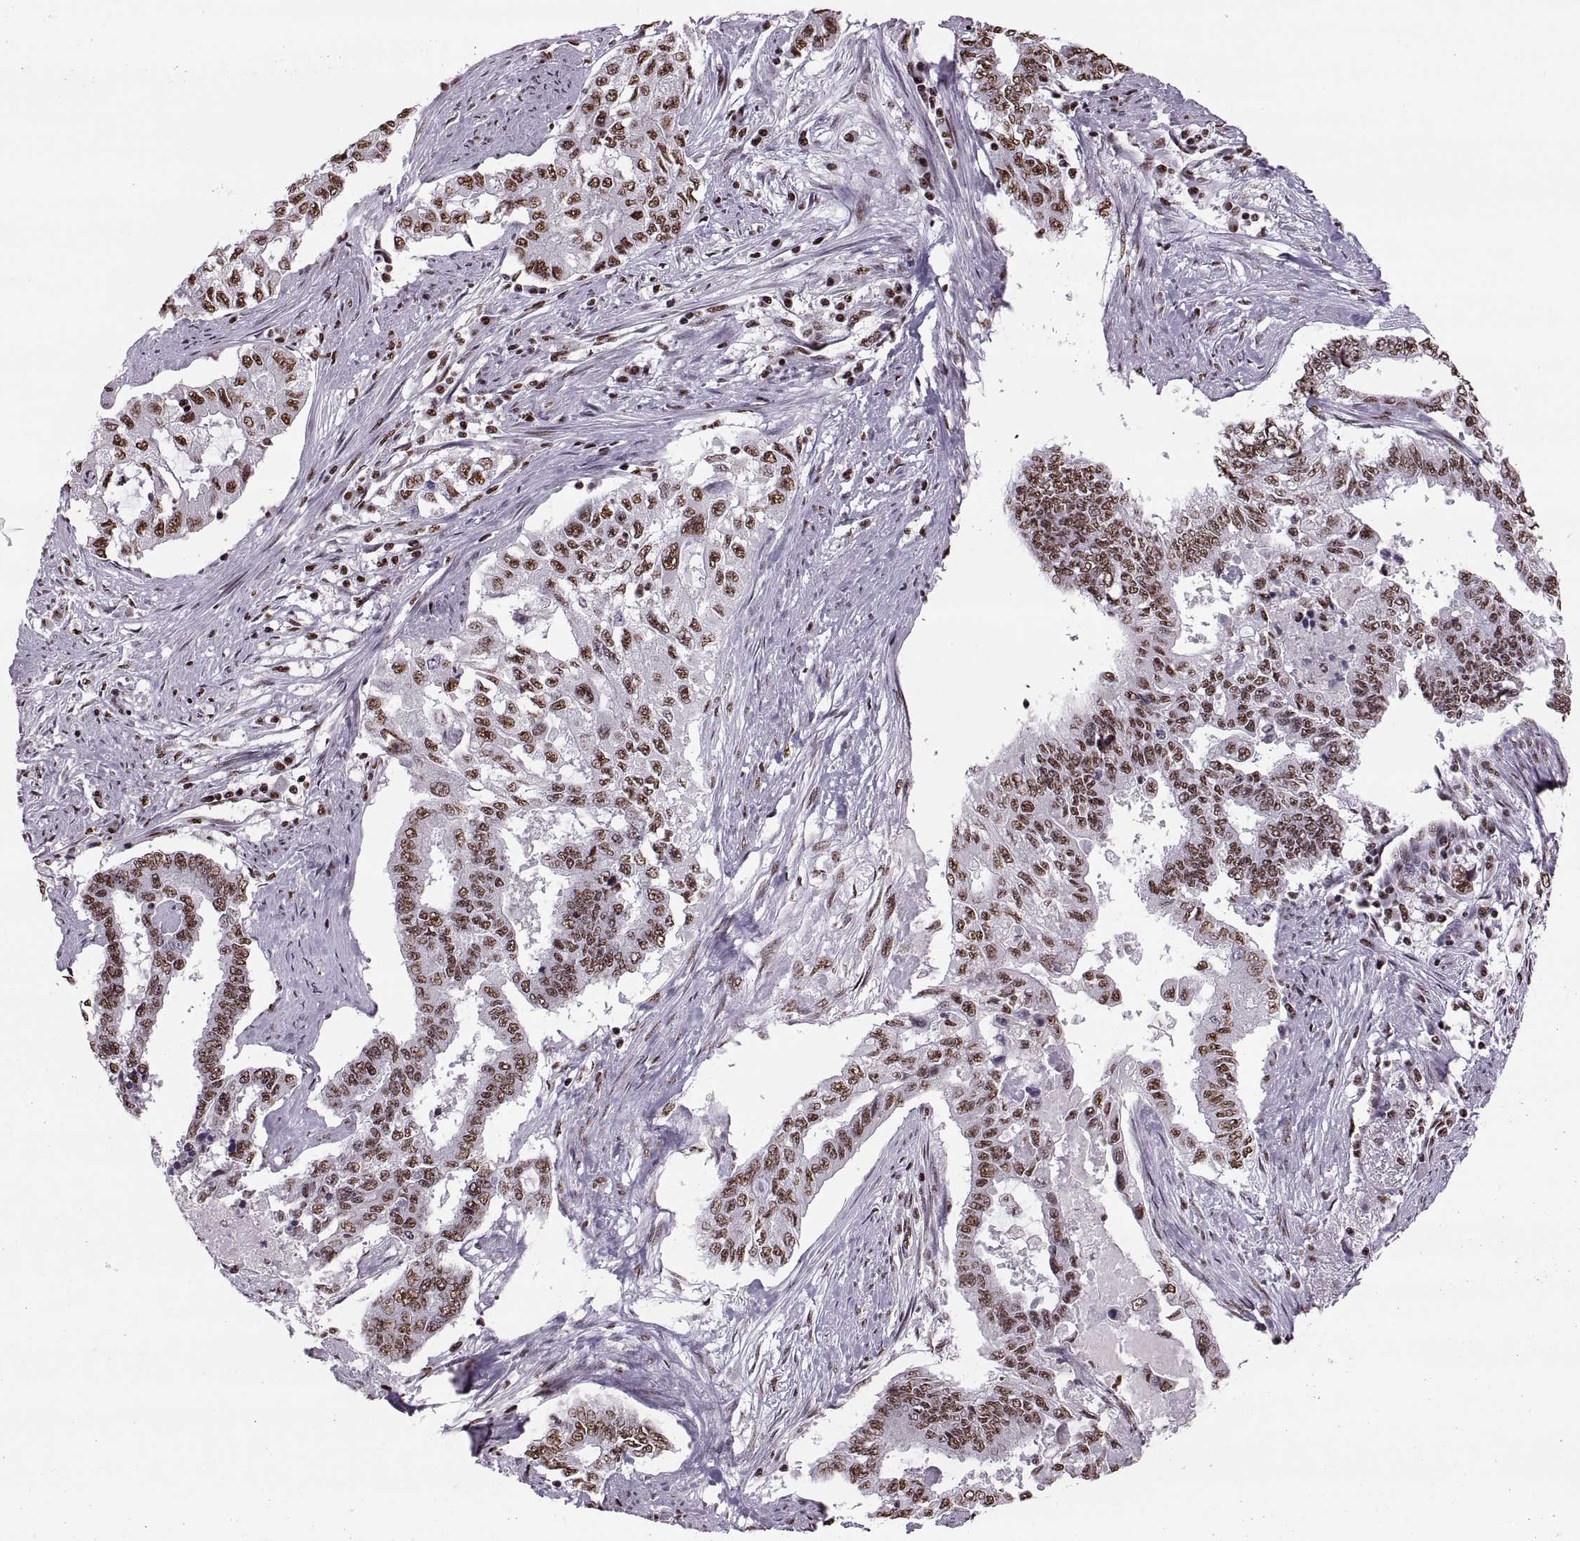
{"staining": {"intensity": "moderate", "quantity": ">75%", "location": "nuclear"}, "tissue": "endometrial cancer", "cell_type": "Tumor cells", "image_type": "cancer", "snomed": [{"axis": "morphology", "description": "Adenocarcinoma, NOS"}, {"axis": "topography", "description": "Uterus"}], "caption": "A micrograph showing moderate nuclear expression in approximately >75% of tumor cells in endometrial cancer, as visualized by brown immunohistochemical staining.", "gene": "SNAI1", "patient": {"sex": "female", "age": 59}}